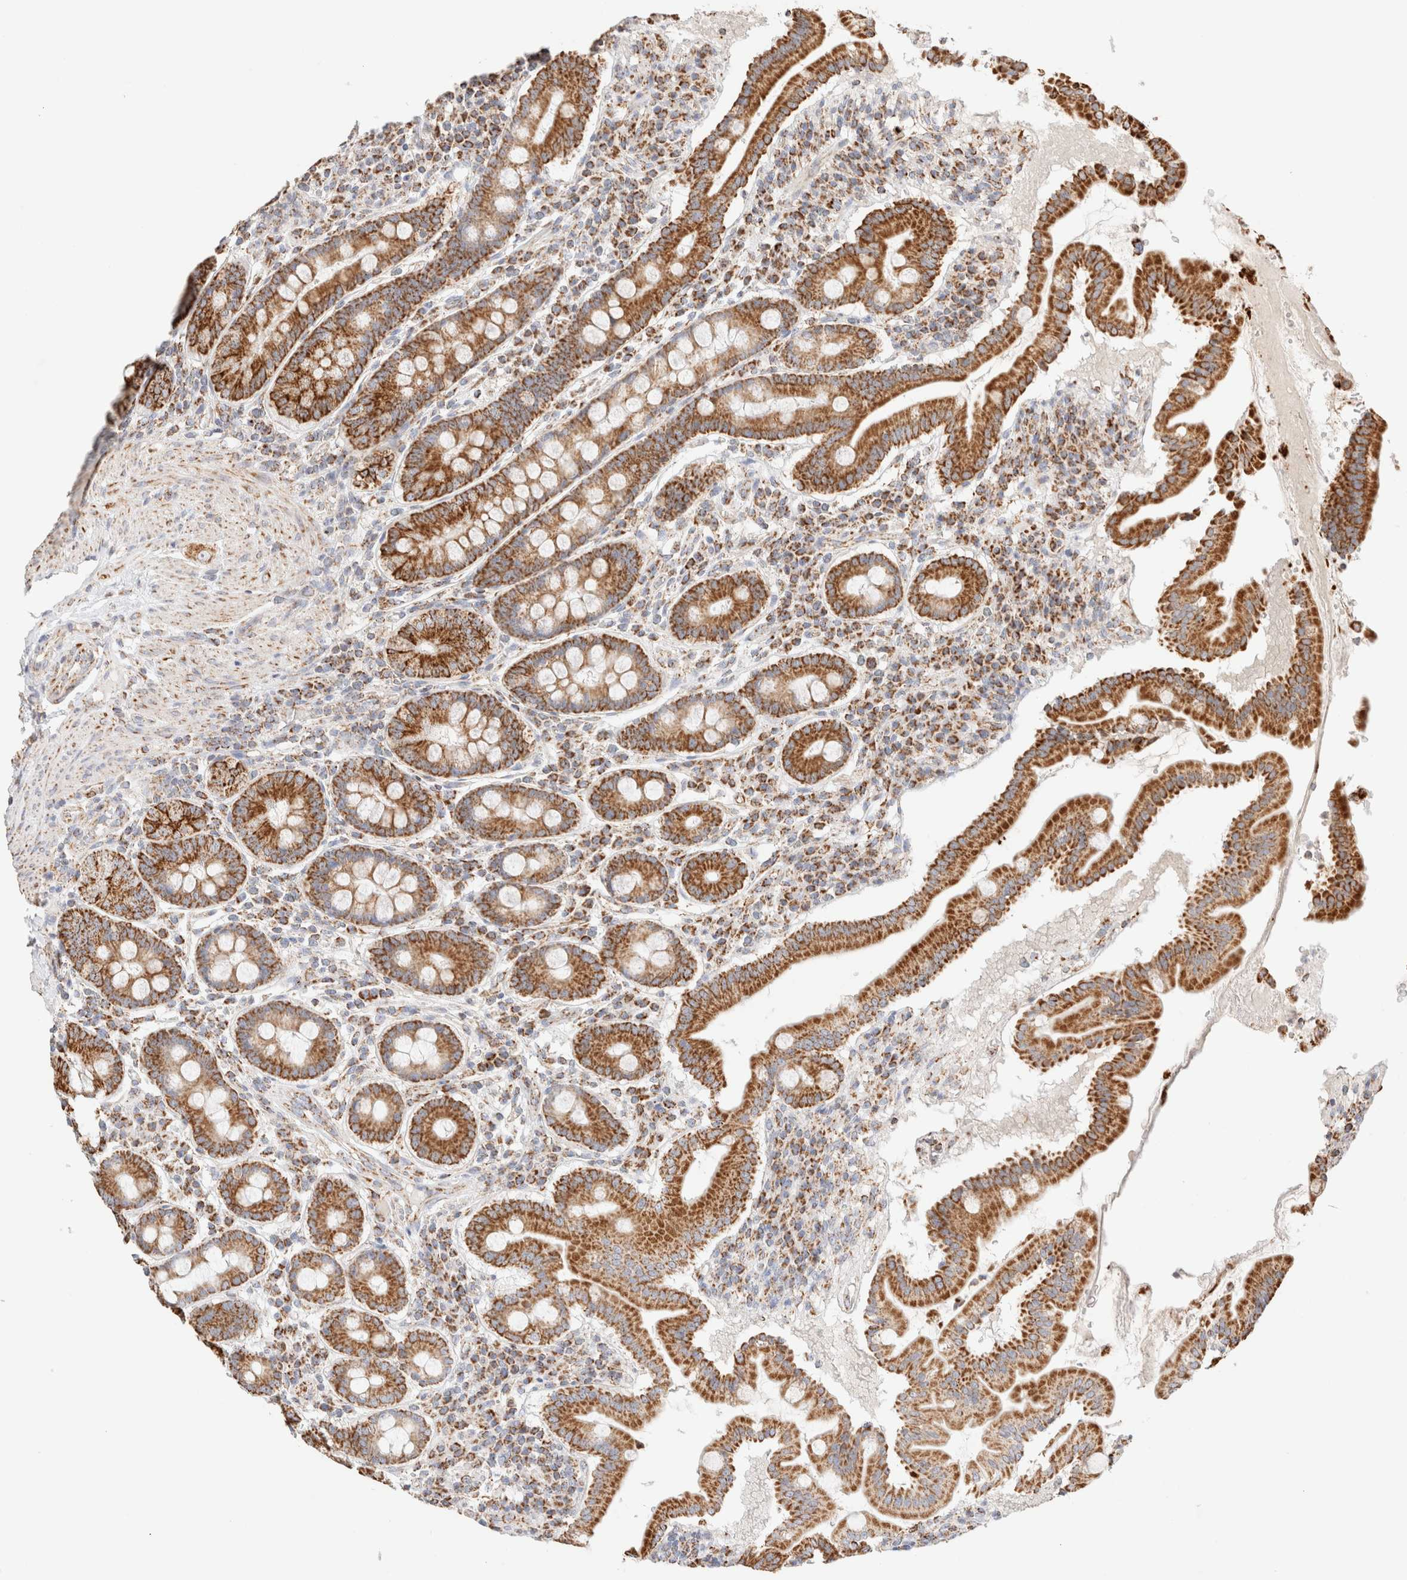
{"staining": {"intensity": "strong", "quantity": ">75%", "location": "cytoplasmic/membranous"}, "tissue": "duodenum", "cell_type": "Glandular cells", "image_type": "normal", "snomed": [{"axis": "morphology", "description": "Normal tissue, NOS"}, {"axis": "topography", "description": "Duodenum"}], "caption": "Protein staining of unremarkable duodenum exhibits strong cytoplasmic/membranous positivity in about >75% of glandular cells. (Brightfield microscopy of DAB IHC at high magnification).", "gene": "PHB2", "patient": {"sex": "male", "age": 50}}